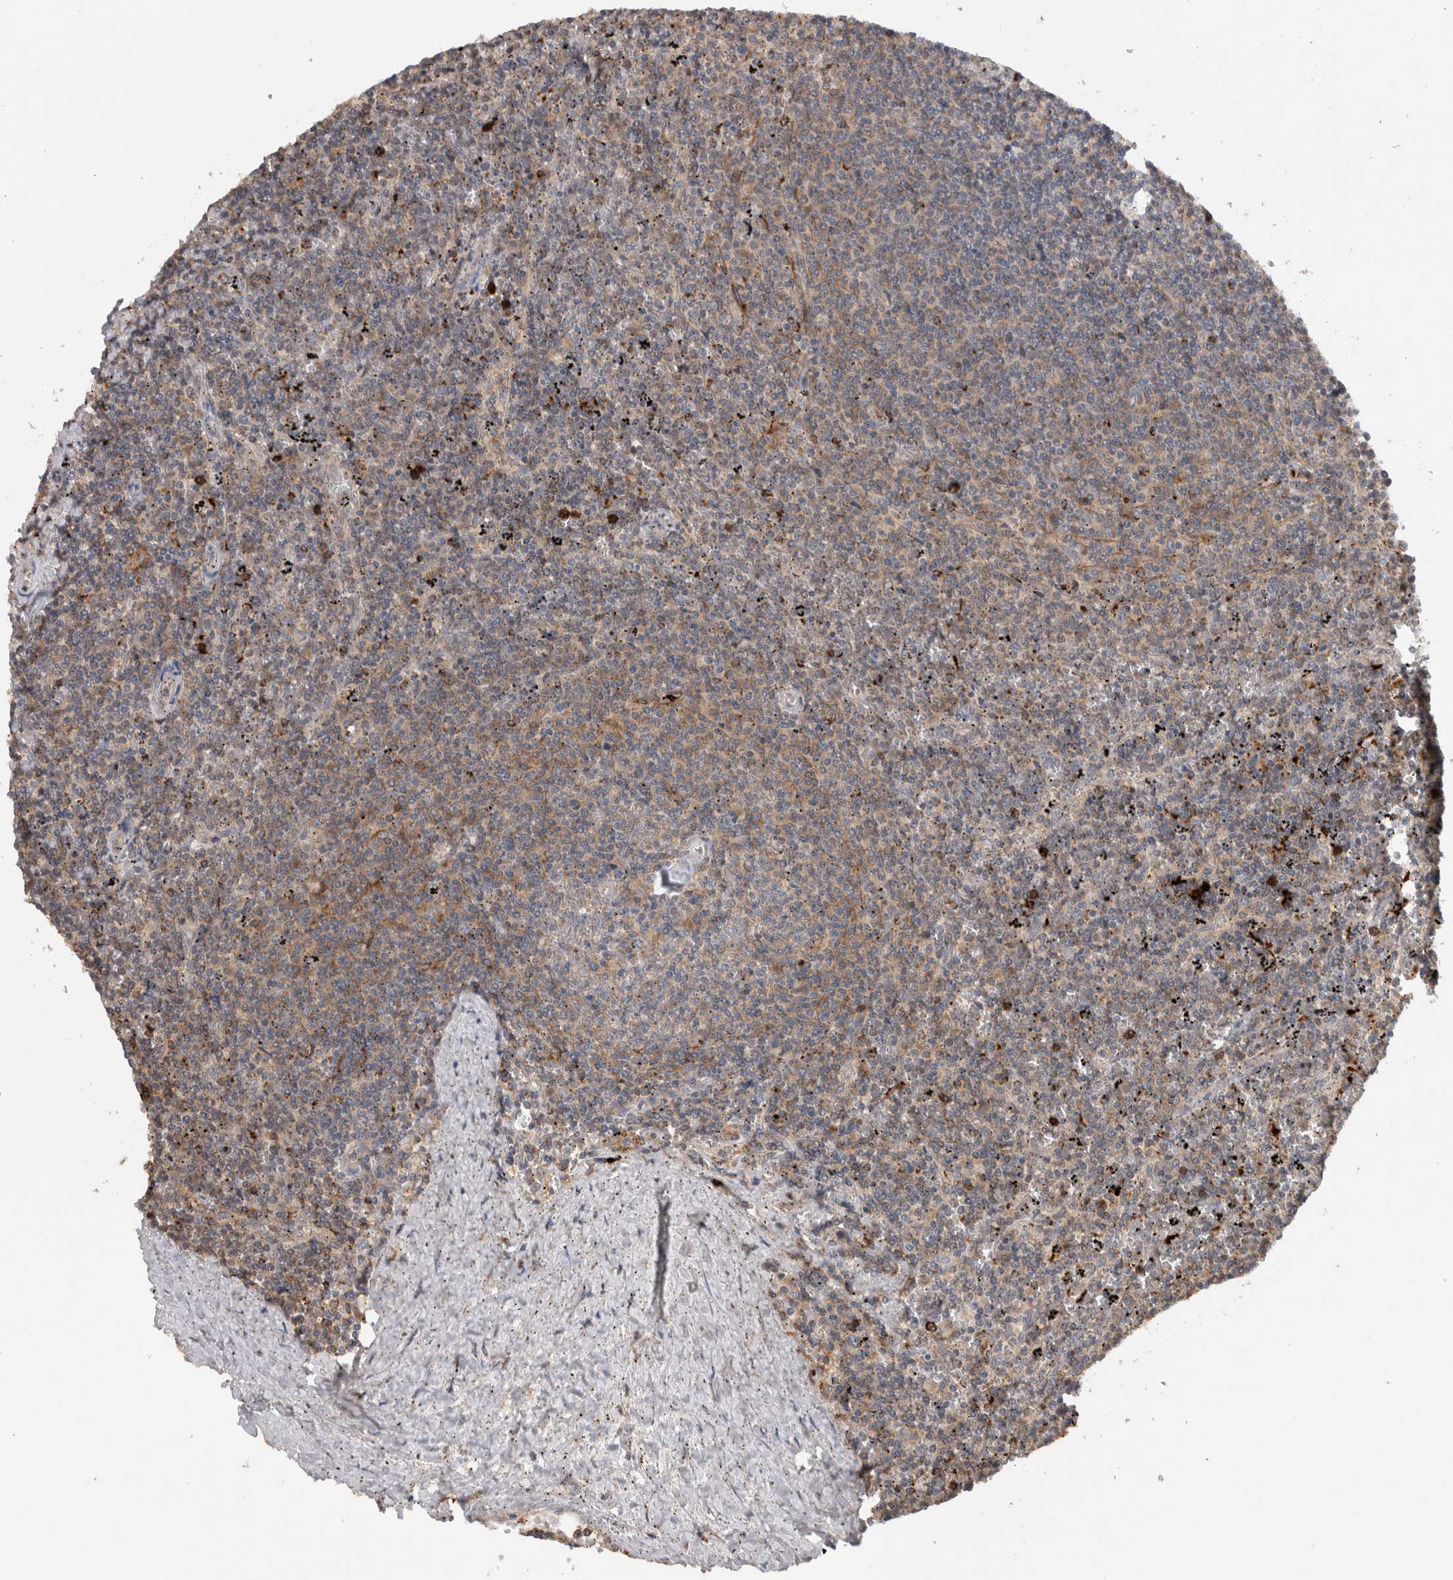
{"staining": {"intensity": "weak", "quantity": "<25%", "location": "cytoplasmic/membranous"}, "tissue": "lymphoma", "cell_type": "Tumor cells", "image_type": "cancer", "snomed": [{"axis": "morphology", "description": "Malignant lymphoma, non-Hodgkin's type, Low grade"}, {"axis": "topography", "description": "Spleen"}], "caption": "This image is of lymphoma stained with IHC to label a protein in brown with the nuclei are counter-stained blue. There is no expression in tumor cells.", "gene": "TARBP1", "patient": {"sex": "female", "age": 50}}